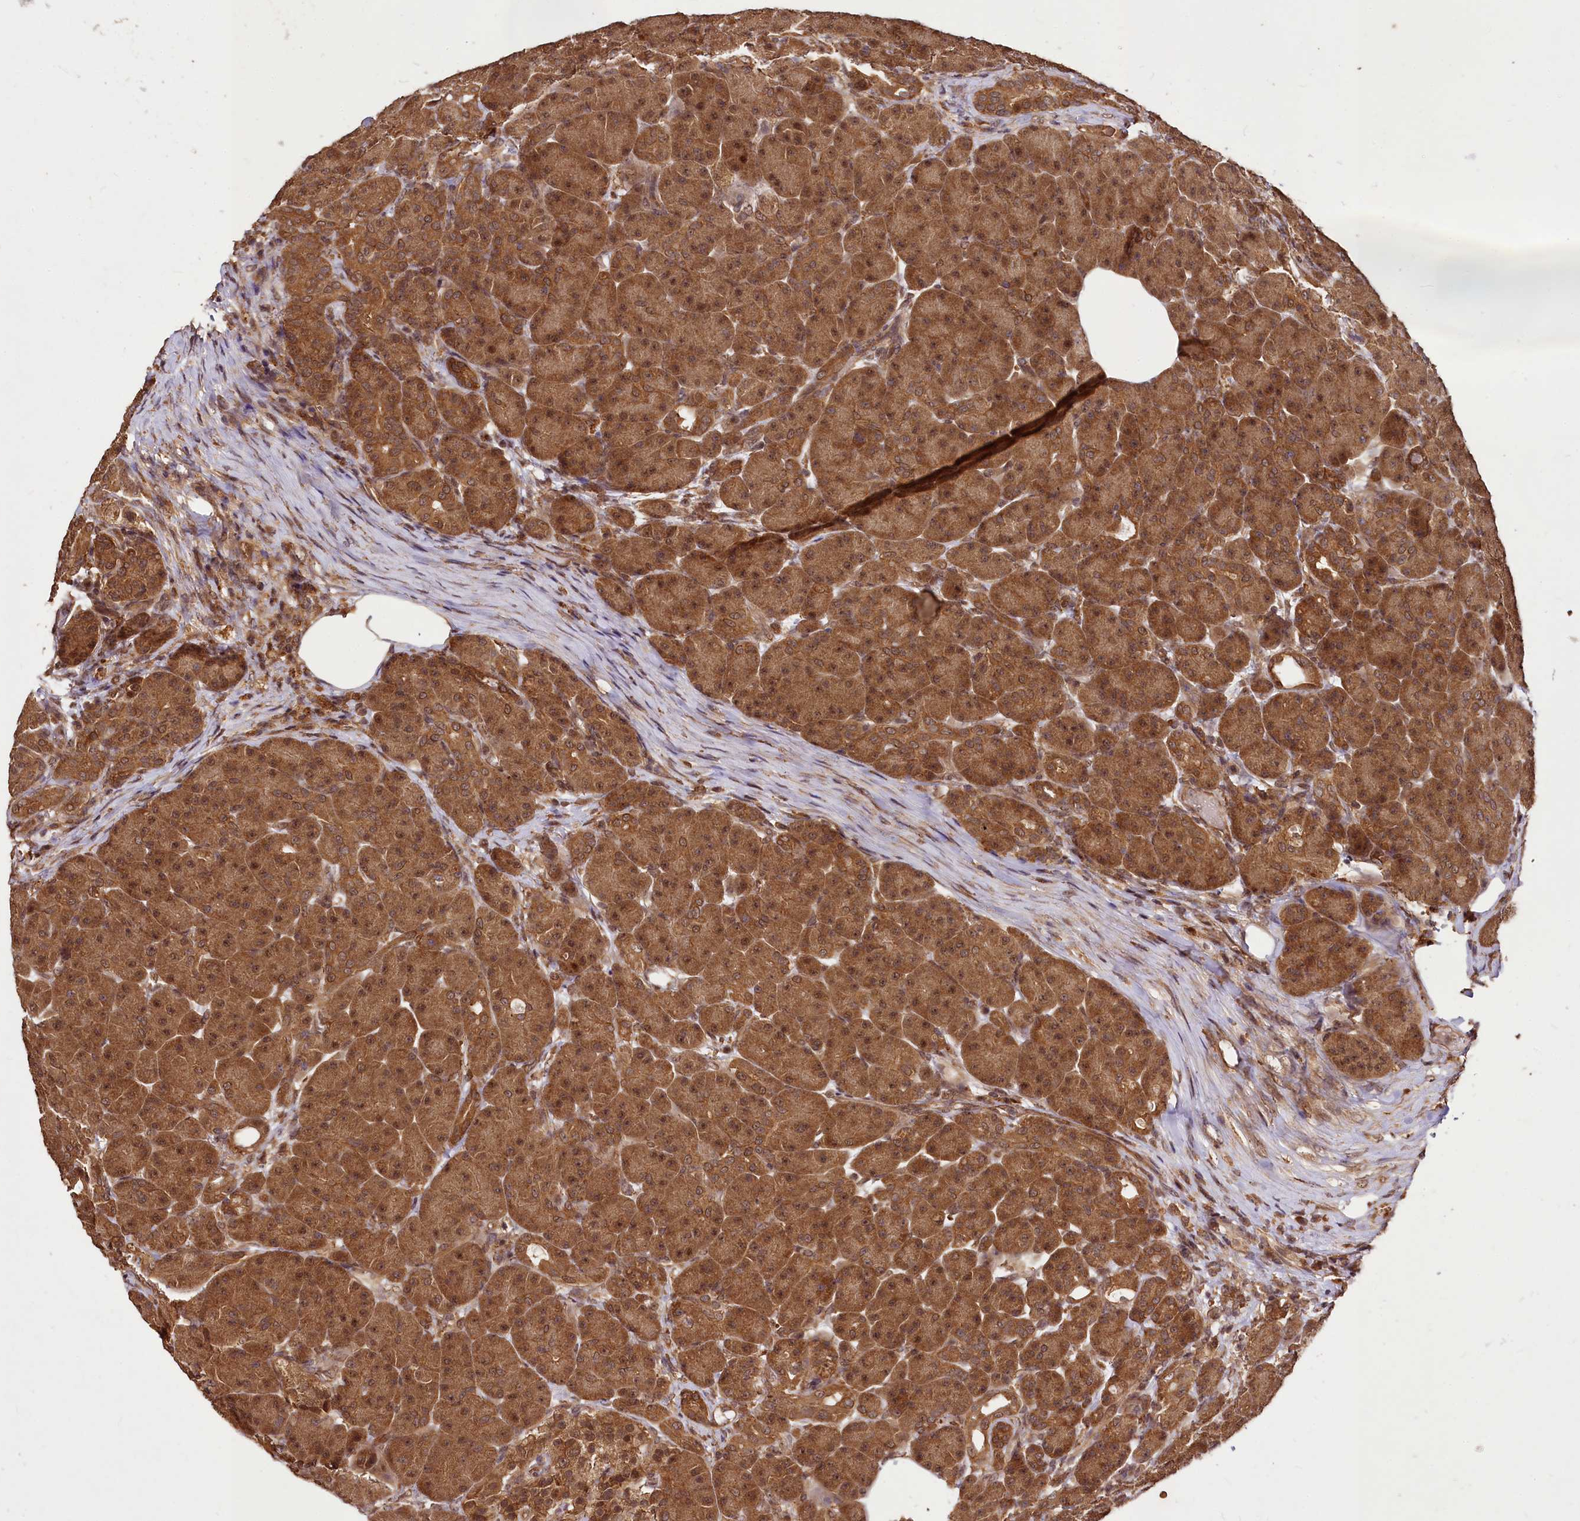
{"staining": {"intensity": "moderate", "quantity": ">75%", "location": "cytoplasmic/membranous,nuclear"}, "tissue": "pancreas", "cell_type": "Exocrine glandular cells", "image_type": "normal", "snomed": [{"axis": "morphology", "description": "Normal tissue, NOS"}, {"axis": "topography", "description": "Pancreas"}], "caption": "A high-resolution image shows IHC staining of normal pancreas, which displays moderate cytoplasmic/membranous,nuclear expression in approximately >75% of exocrine glandular cells.", "gene": "VPS51", "patient": {"sex": "male", "age": 63}}